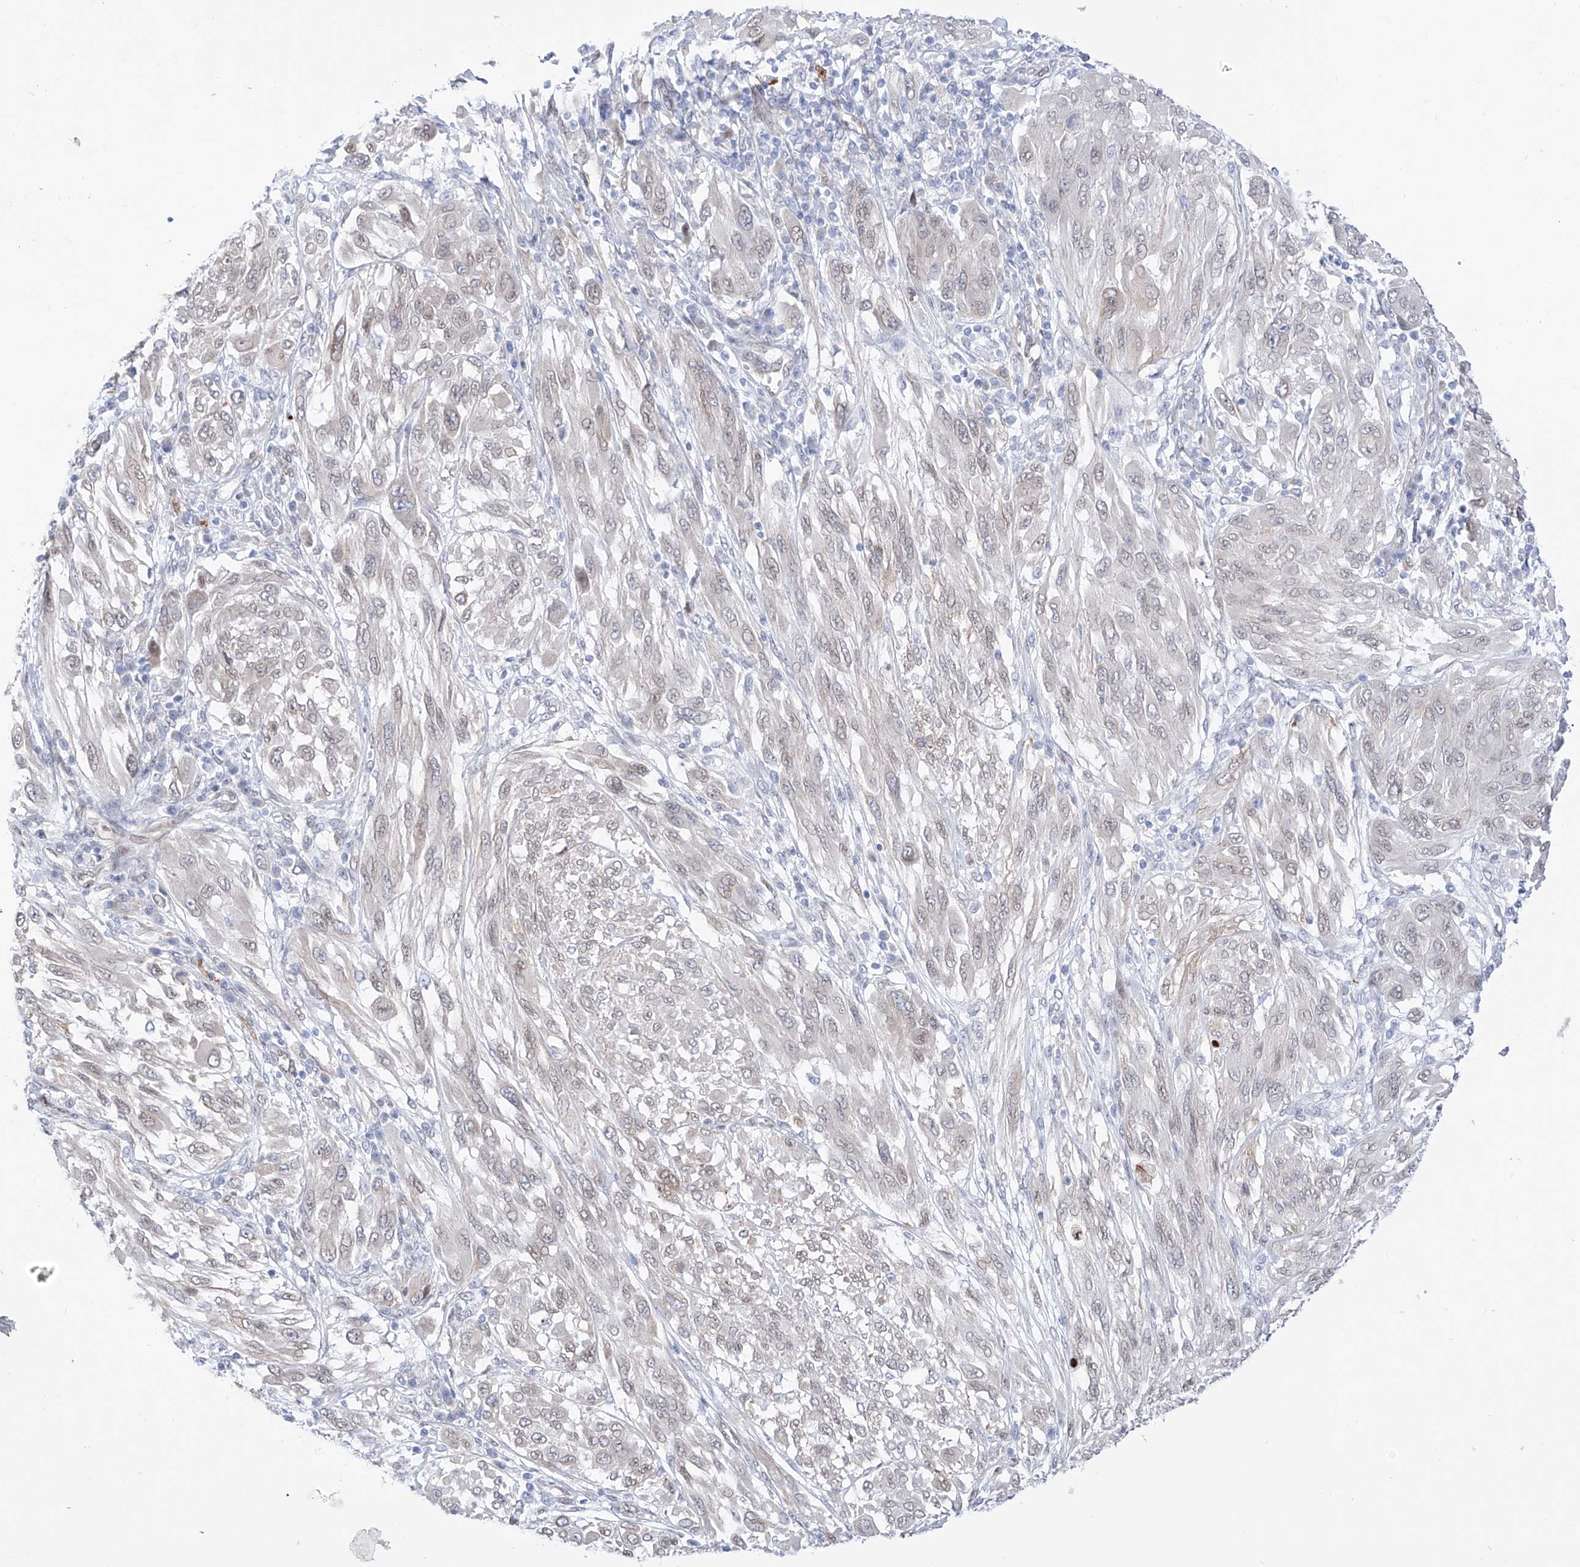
{"staining": {"intensity": "negative", "quantity": "none", "location": "none"}, "tissue": "melanoma", "cell_type": "Tumor cells", "image_type": "cancer", "snomed": [{"axis": "morphology", "description": "Malignant melanoma, NOS"}, {"axis": "topography", "description": "Skin"}], "caption": "Tumor cells are negative for protein expression in human malignant melanoma.", "gene": "LCLAT1", "patient": {"sex": "female", "age": 91}}